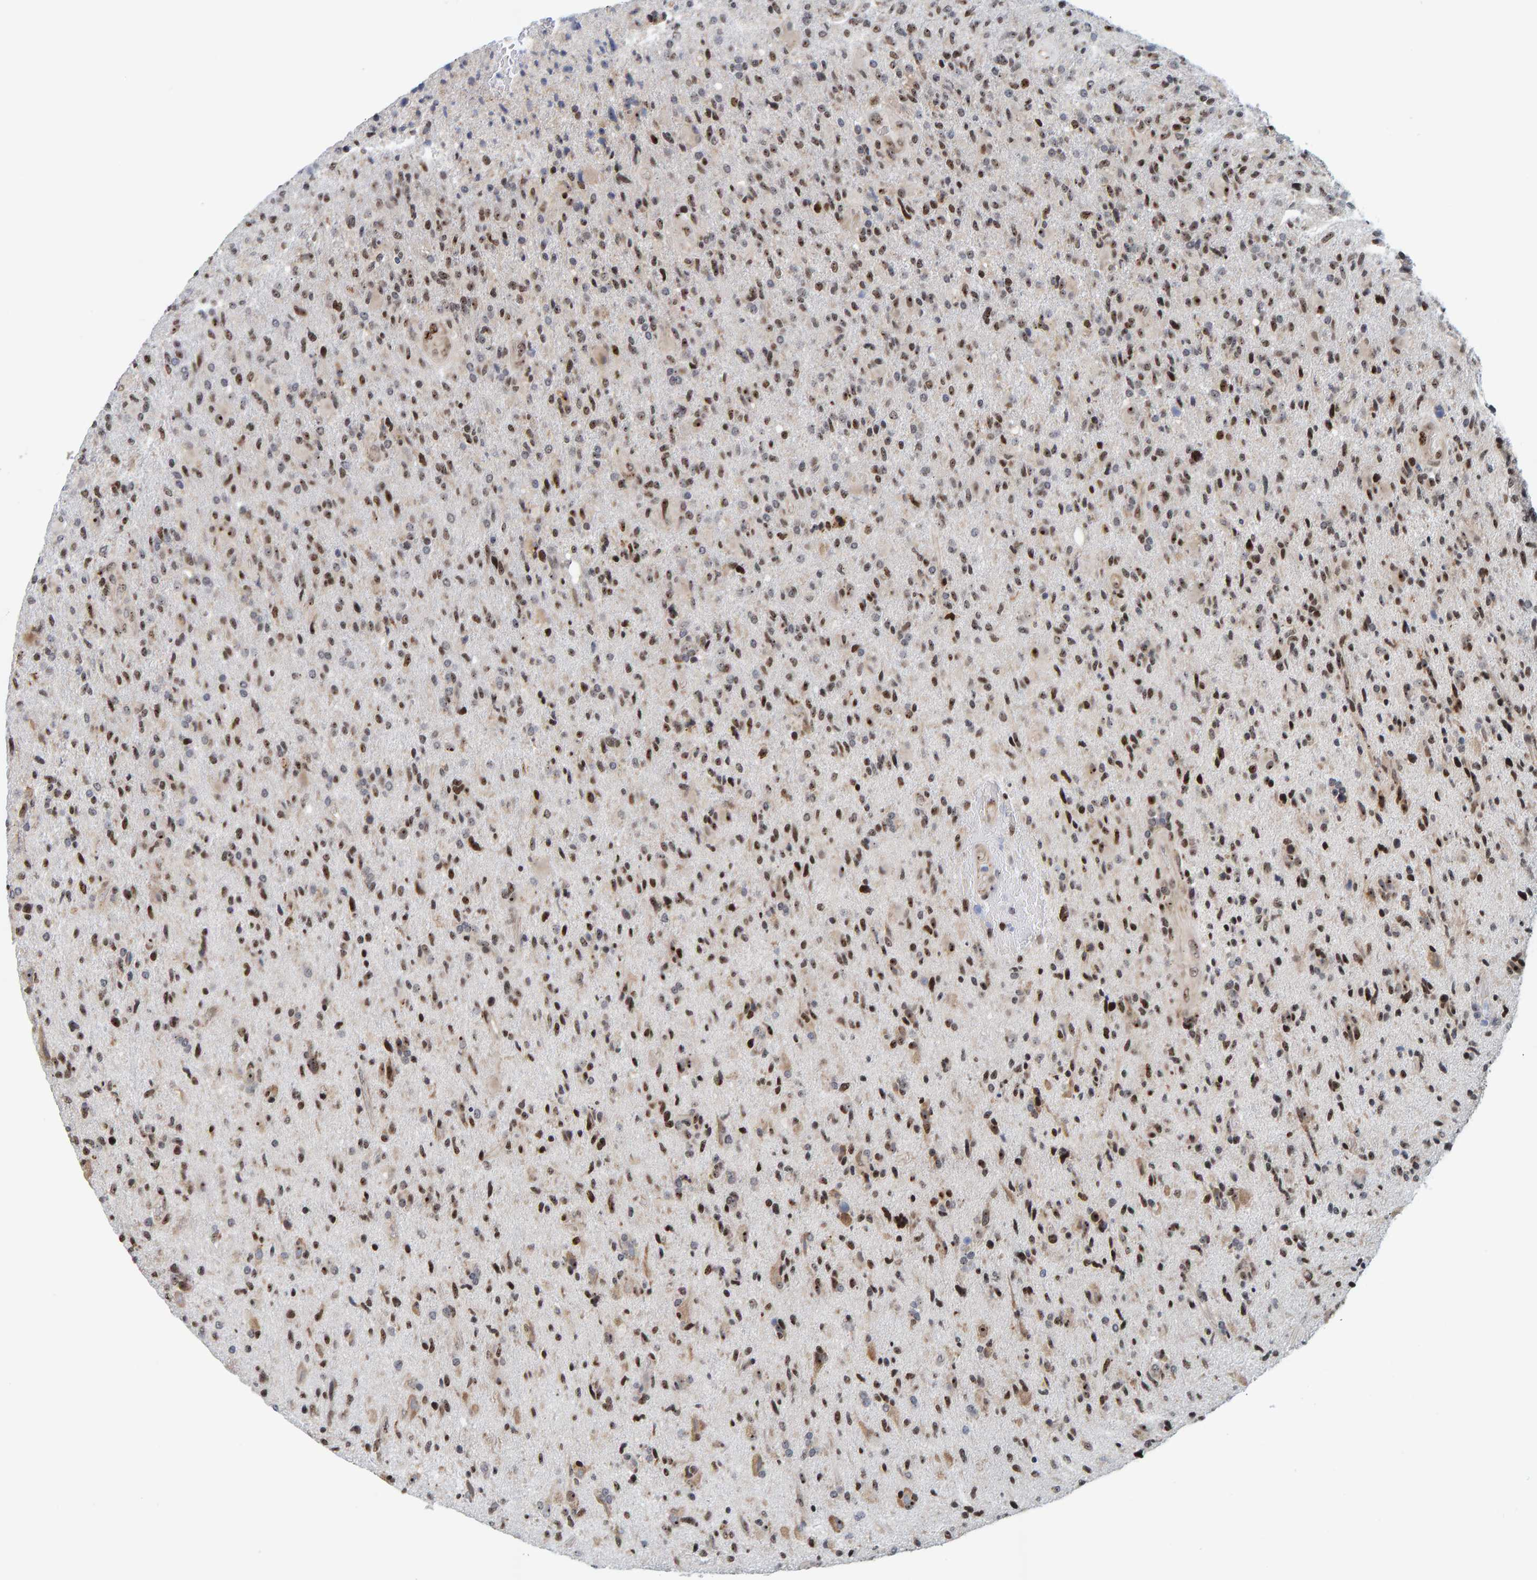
{"staining": {"intensity": "strong", "quantity": ">75%", "location": "nuclear"}, "tissue": "glioma", "cell_type": "Tumor cells", "image_type": "cancer", "snomed": [{"axis": "morphology", "description": "Glioma, malignant, High grade"}, {"axis": "topography", "description": "Brain"}], "caption": "This photomicrograph reveals IHC staining of human high-grade glioma (malignant), with high strong nuclear expression in about >75% of tumor cells.", "gene": "POLR1E", "patient": {"sex": "male", "age": 72}}